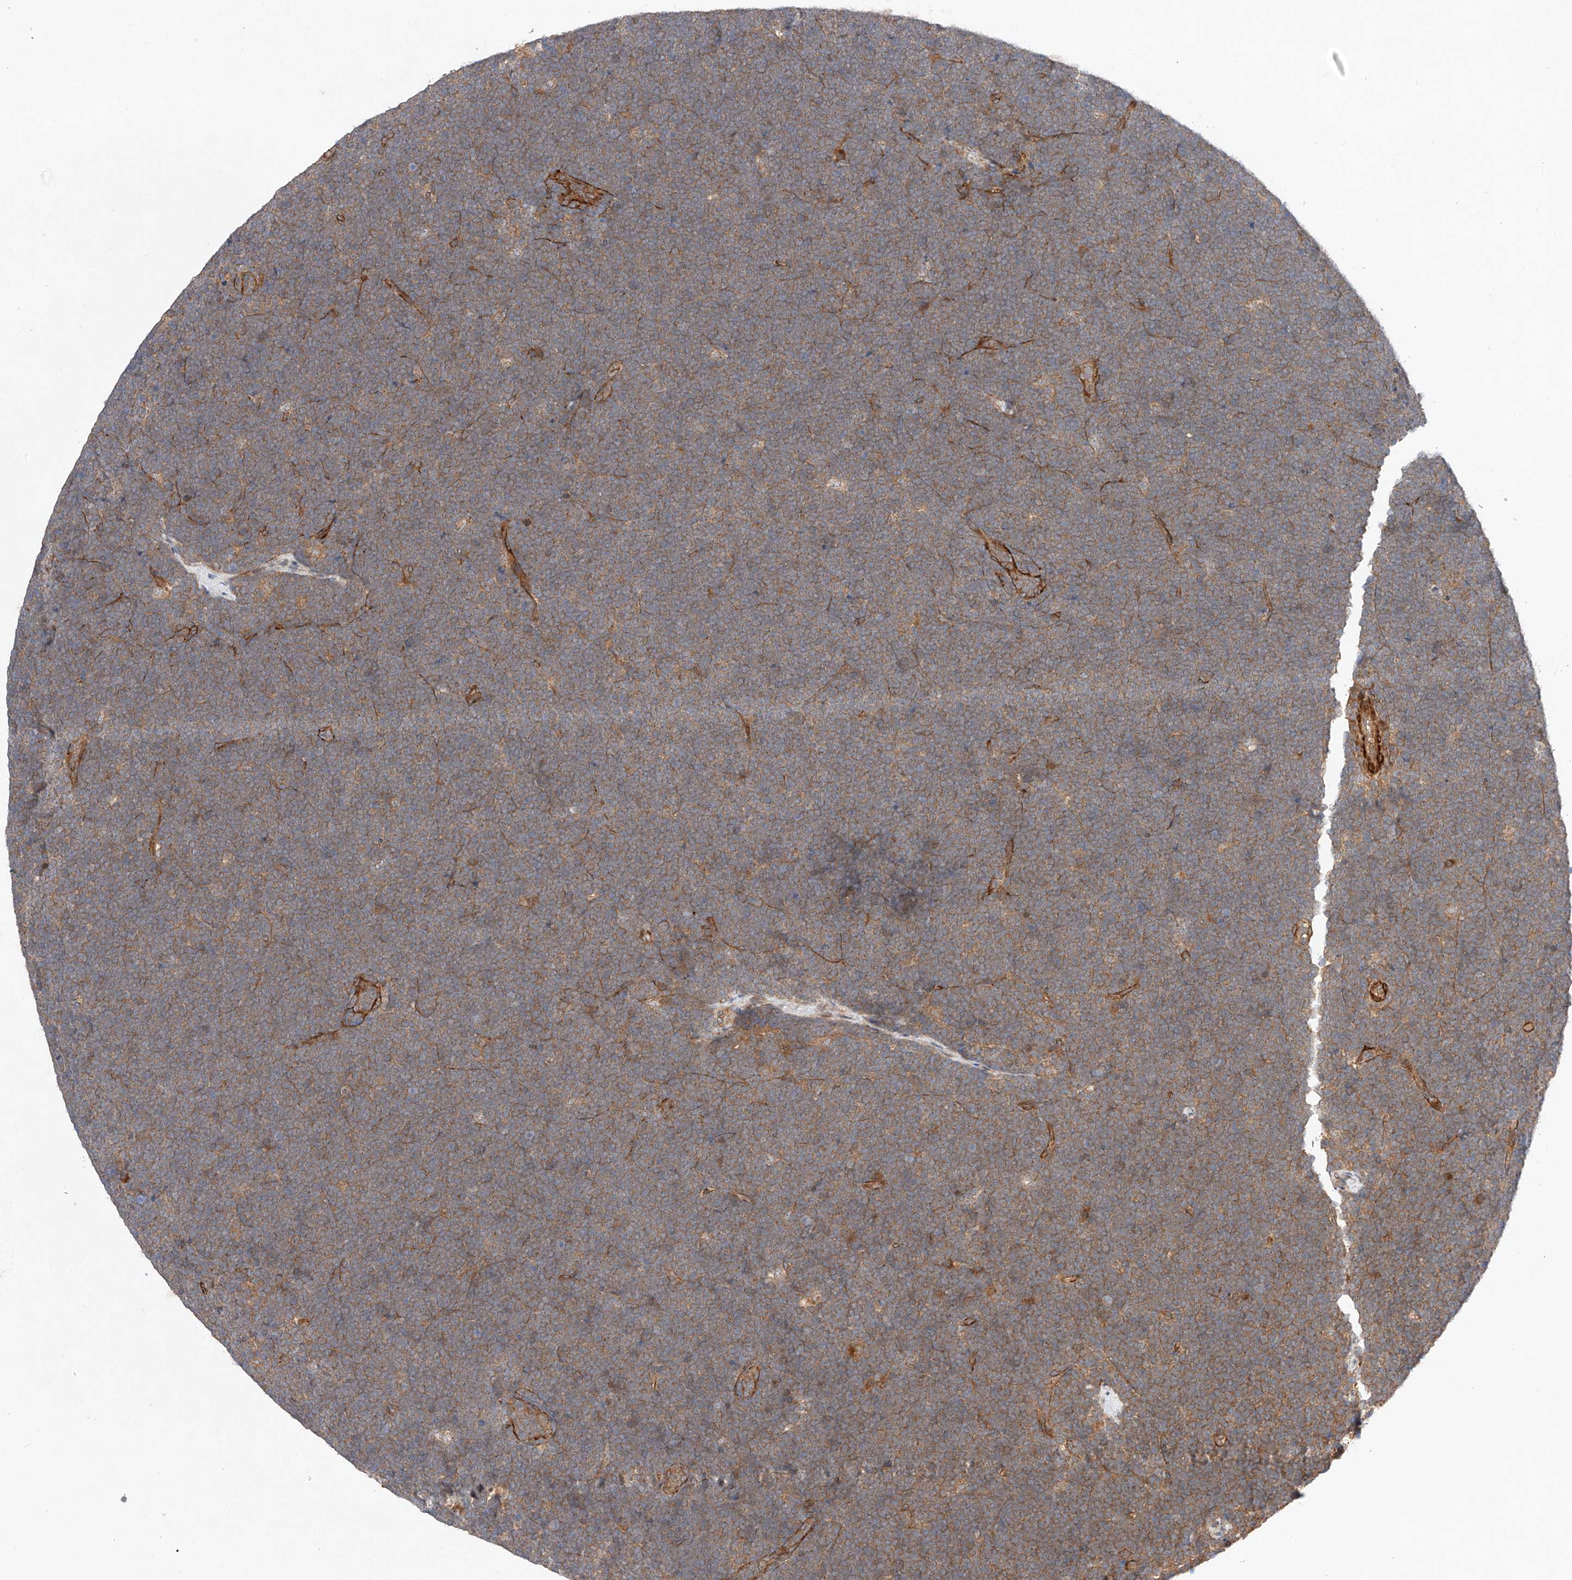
{"staining": {"intensity": "moderate", "quantity": ">75%", "location": "cytoplasmic/membranous"}, "tissue": "lymphoma", "cell_type": "Tumor cells", "image_type": "cancer", "snomed": [{"axis": "morphology", "description": "Malignant lymphoma, non-Hodgkin's type, High grade"}, {"axis": "topography", "description": "Lymph node"}], "caption": "Immunohistochemistry (IHC) of lymphoma shows medium levels of moderate cytoplasmic/membranous staining in about >75% of tumor cells.", "gene": "RAB23", "patient": {"sex": "male", "age": 13}}